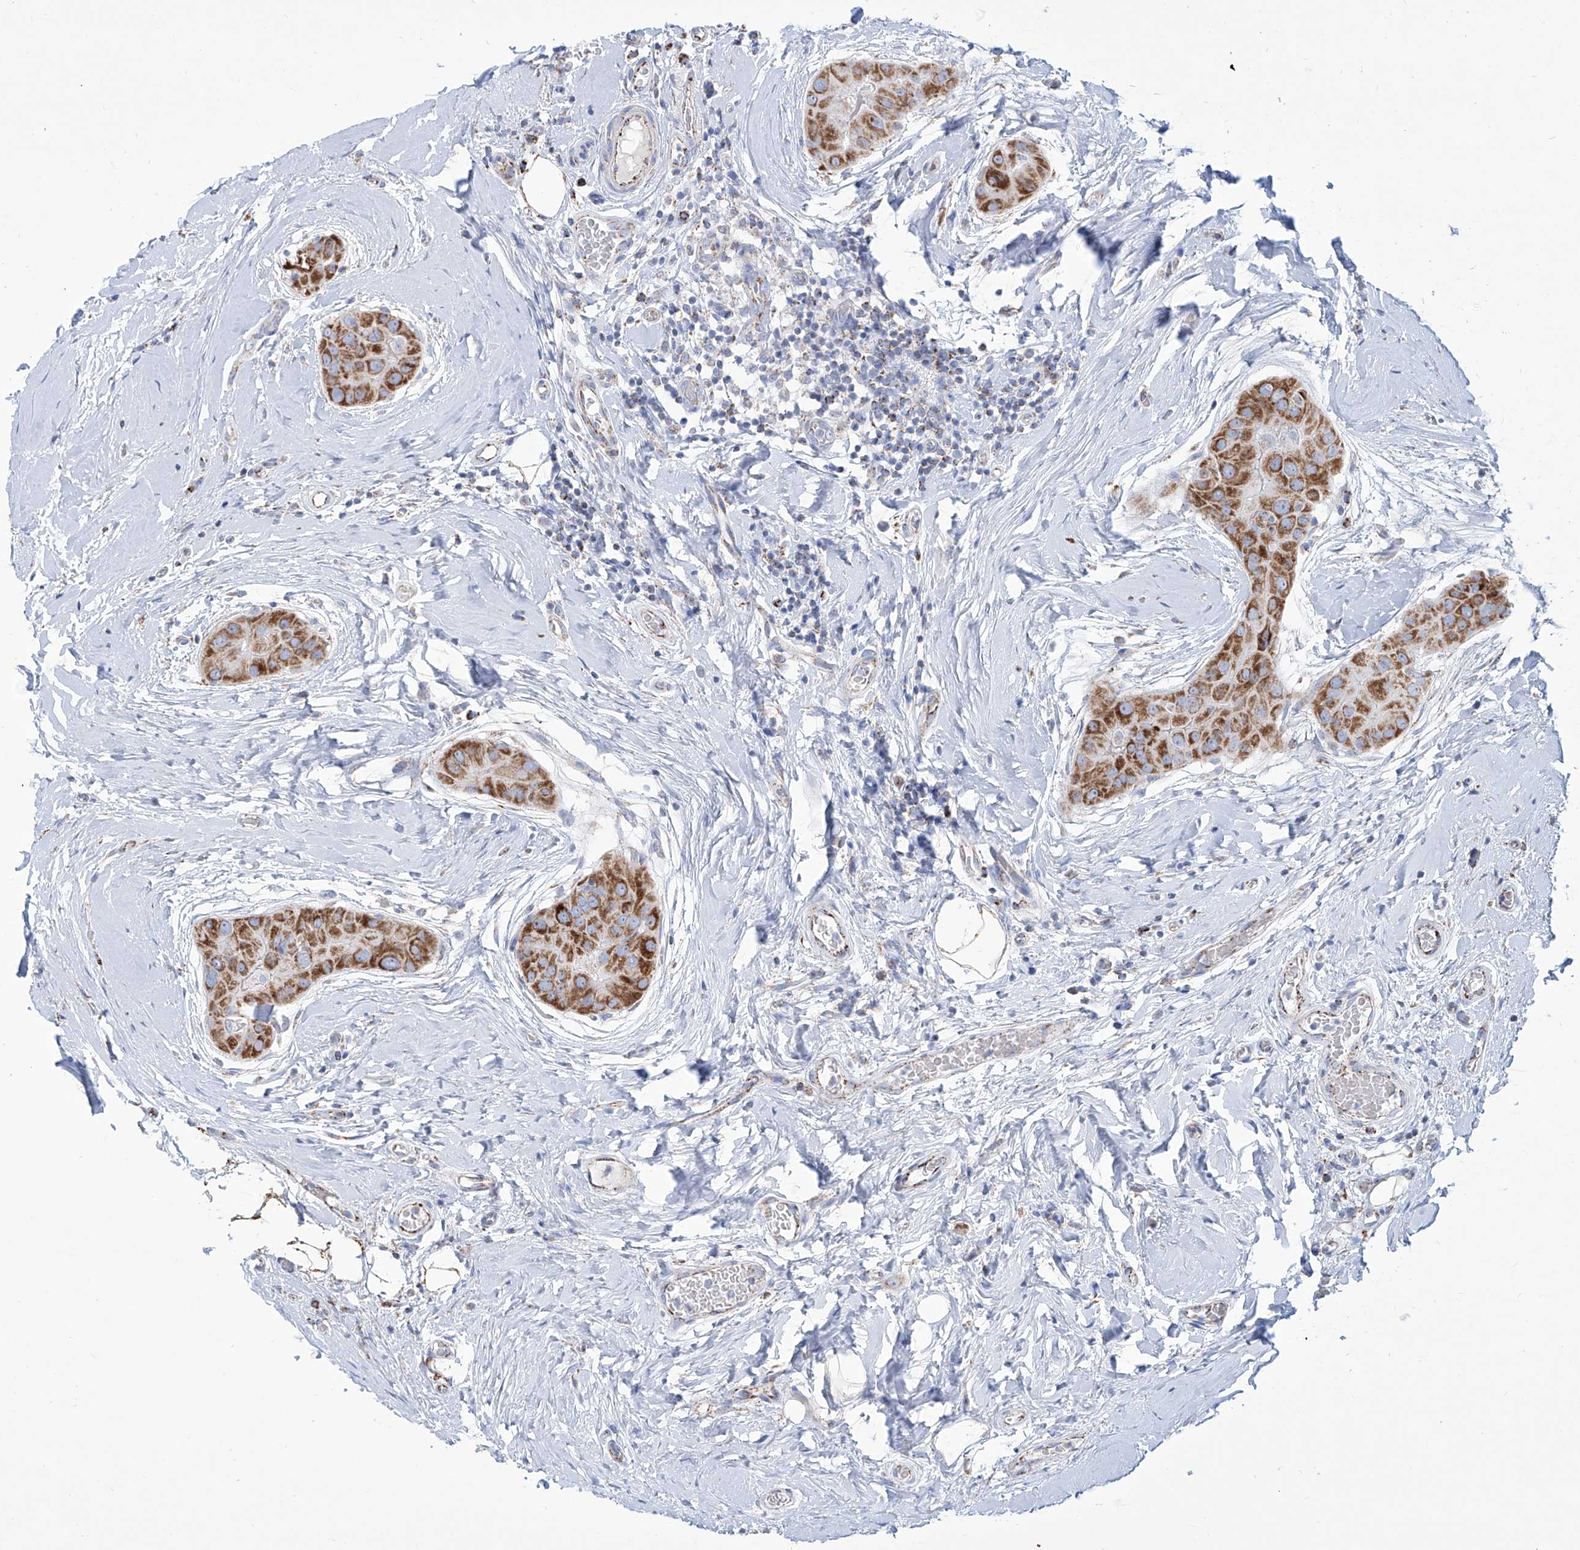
{"staining": {"intensity": "strong", "quantity": ">75%", "location": "cytoplasmic/membranous"}, "tissue": "thyroid cancer", "cell_type": "Tumor cells", "image_type": "cancer", "snomed": [{"axis": "morphology", "description": "Papillary adenocarcinoma, NOS"}, {"axis": "topography", "description": "Thyroid gland"}], "caption": "Brown immunohistochemical staining in human thyroid cancer (papillary adenocarcinoma) displays strong cytoplasmic/membranous positivity in about >75% of tumor cells.", "gene": "ALDH6A1", "patient": {"sex": "male", "age": 33}}